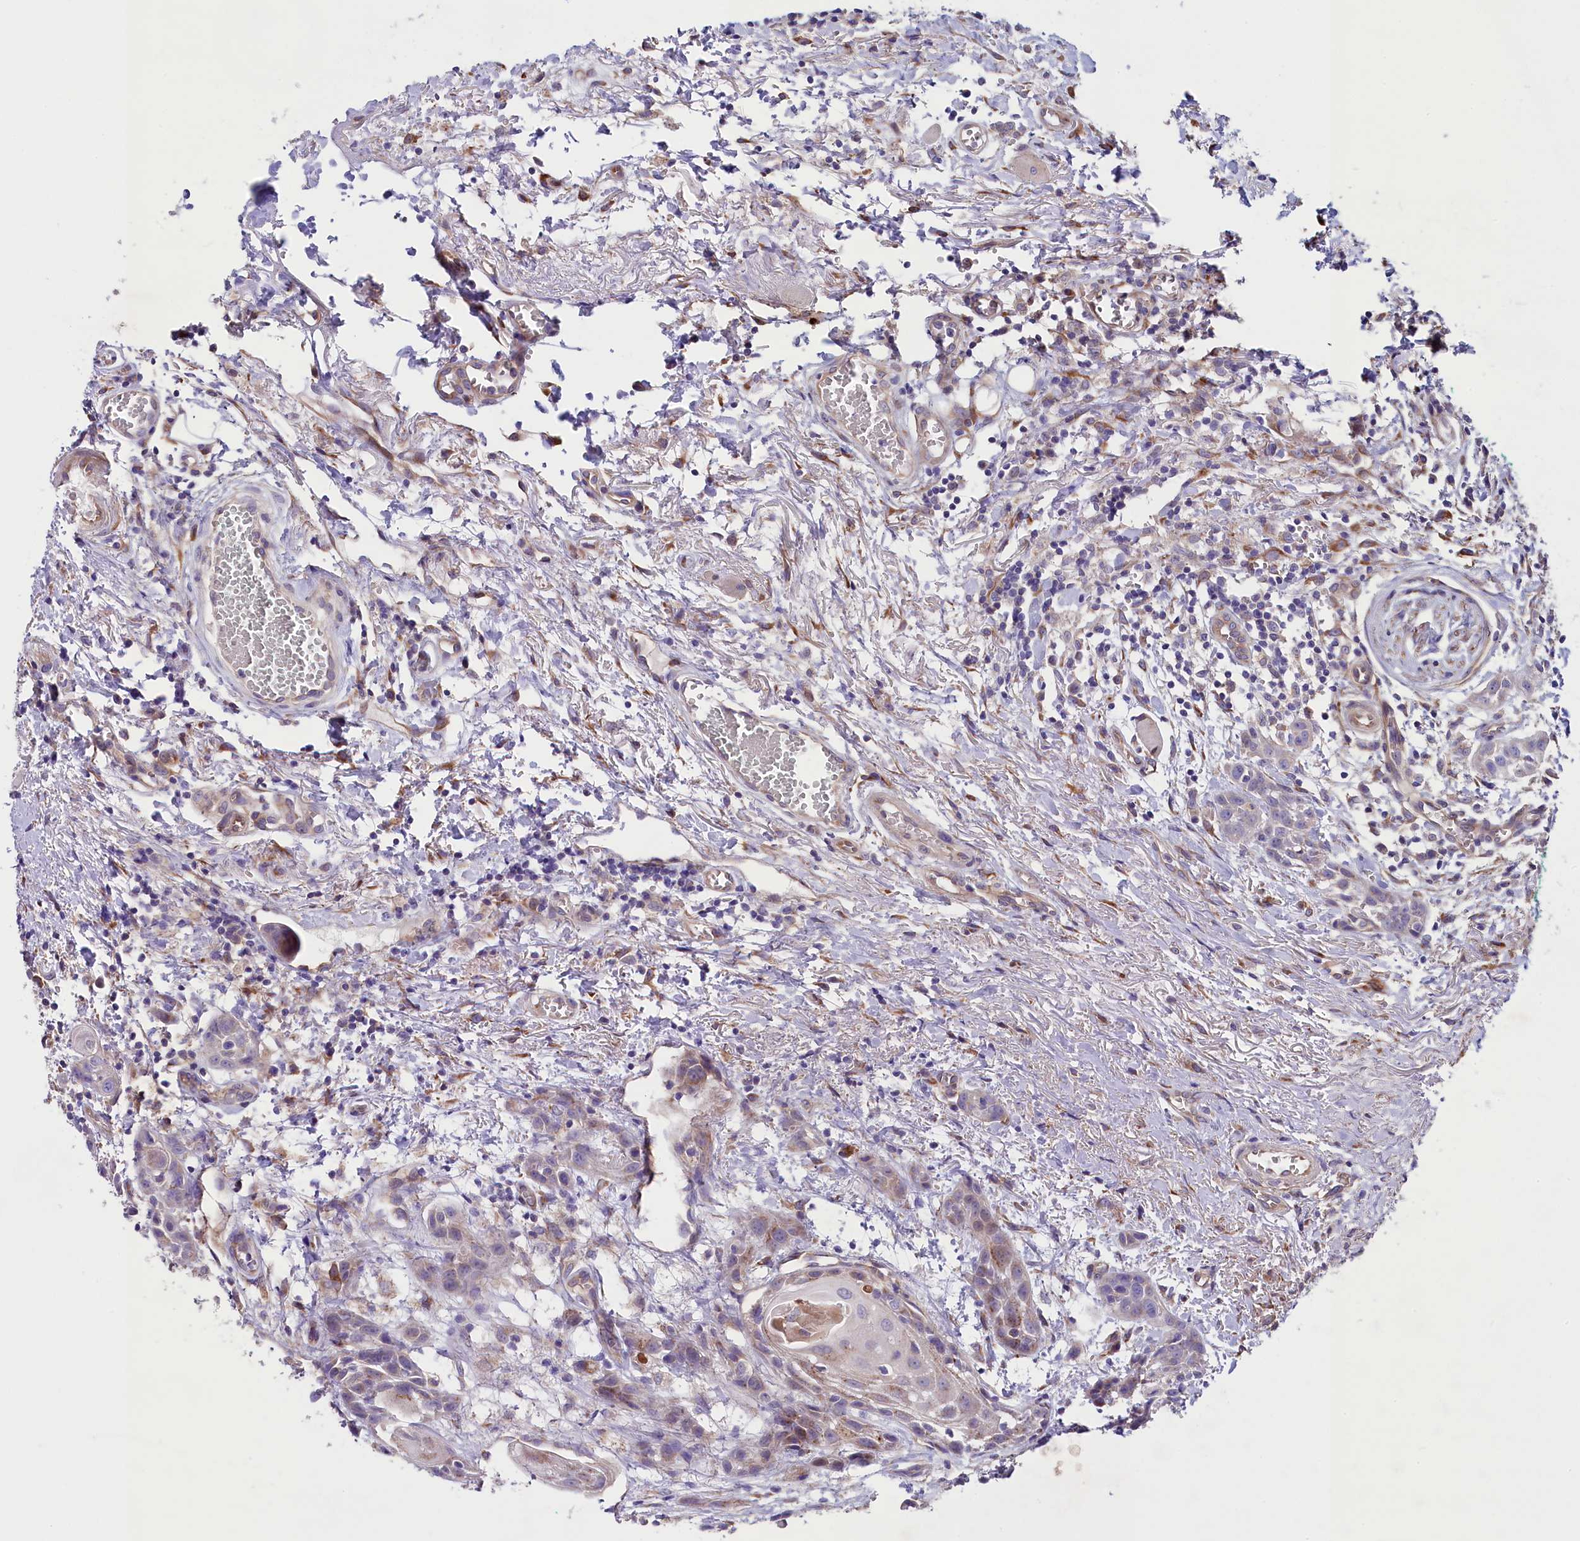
{"staining": {"intensity": "weak", "quantity": "<25%", "location": "cytoplasmic/membranous"}, "tissue": "head and neck cancer", "cell_type": "Tumor cells", "image_type": "cancer", "snomed": [{"axis": "morphology", "description": "Squamous cell carcinoma, NOS"}, {"axis": "topography", "description": "Oral tissue"}, {"axis": "topography", "description": "Head-Neck"}], "caption": "Head and neck squamous cell carcinoma stained for a protein using immunohistochemistry (IHC) shows no staining tumor cells.", "gene": "GPR108", "patient": {"sex": "female", "age": 50}}